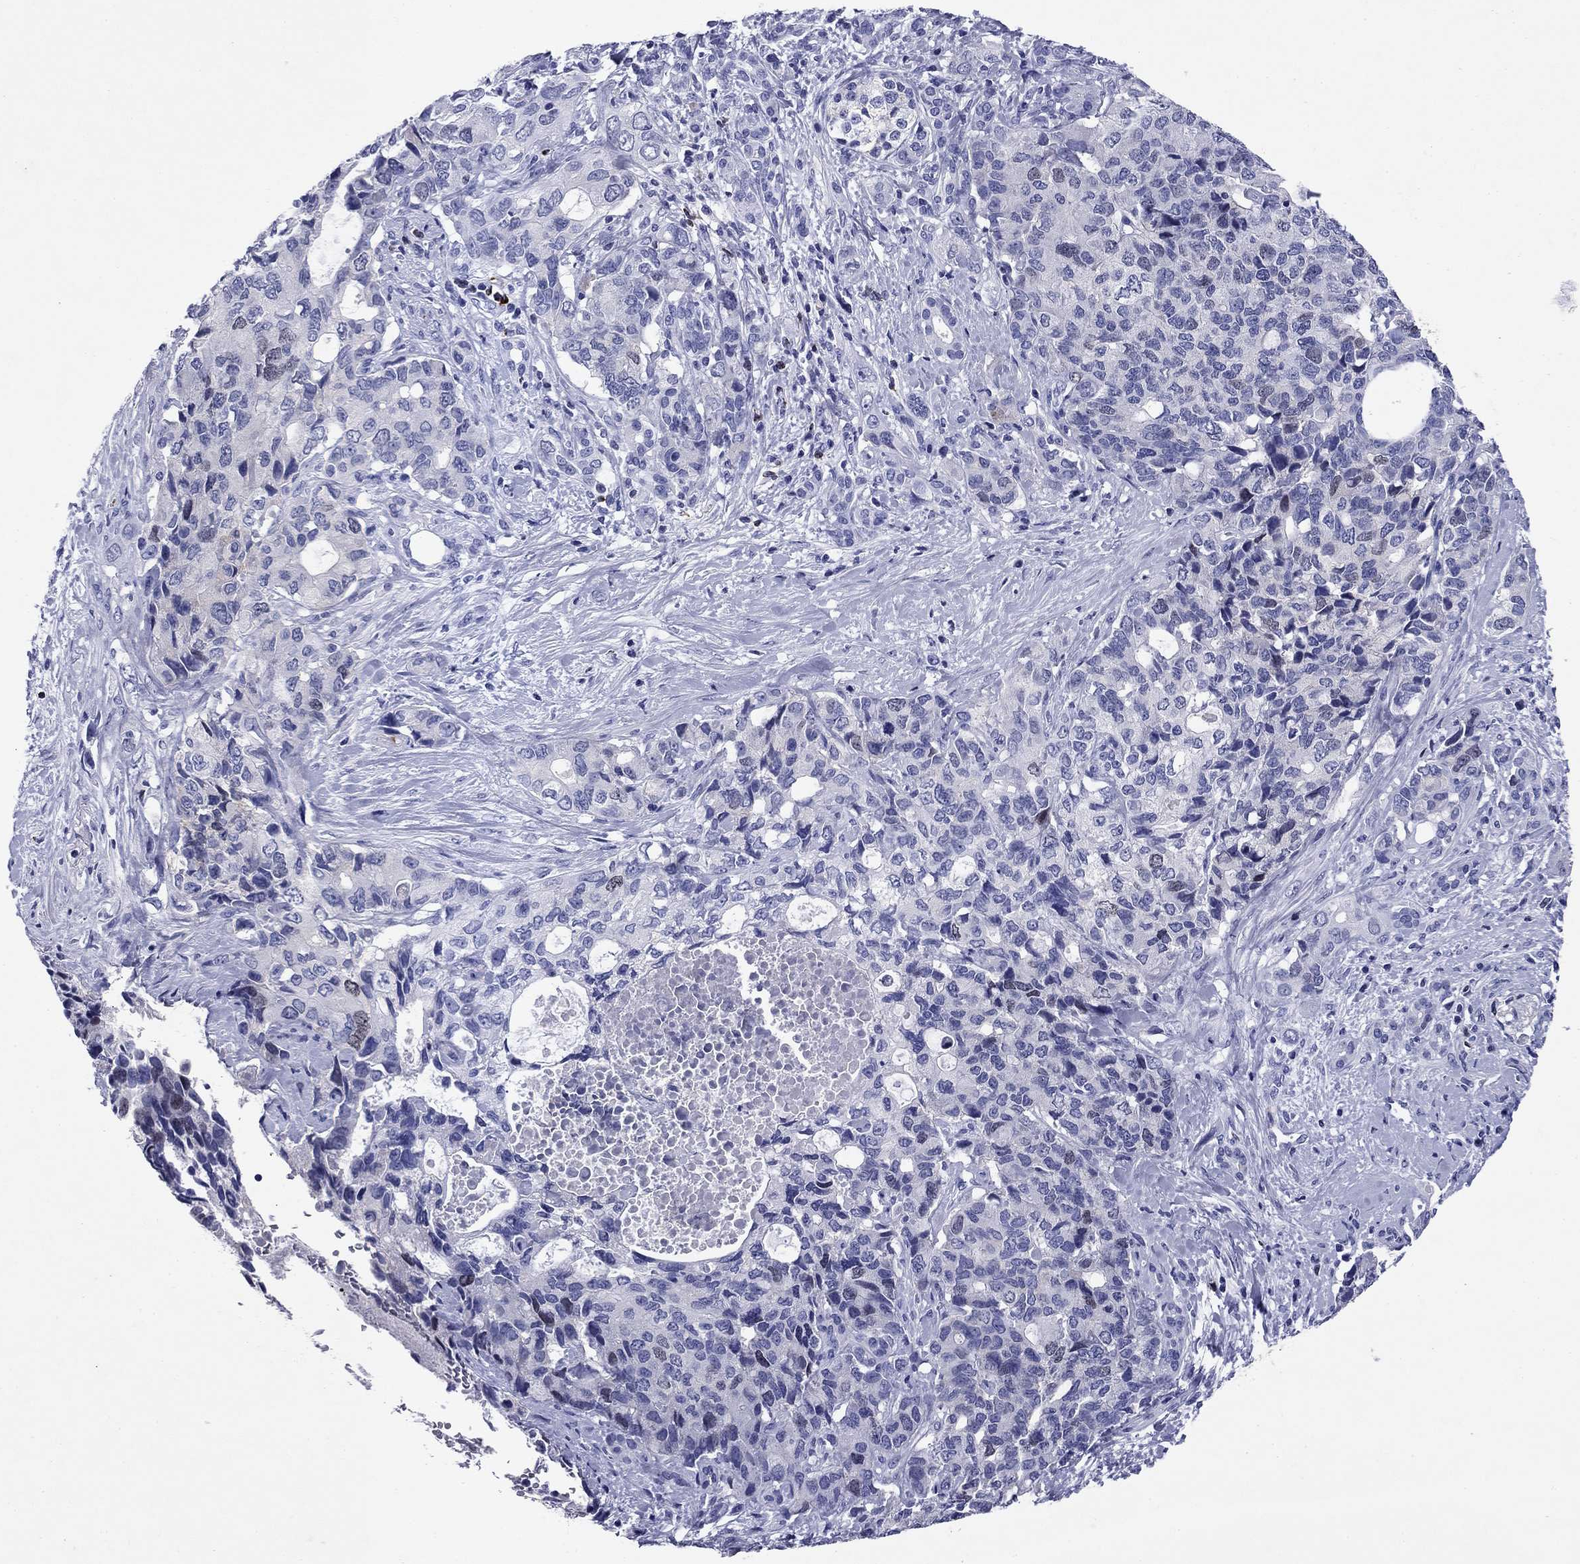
{"staining": {"intensity": "negative", "quantity": "none", "location": "none"}, "tissue": "pancreatic cancer", "cell_type": "Tumor cells", "image_type": "cancer", "snomed": [{"axis": "morphology", "description": "Adenocarcinoma, NOS"}, {"axis": "topography", "description": "Pancreas"}], "caption": "Tumor cells show no significant staining in pancreatic cancer.", "gene": "GZMK", "patient": {"sex": "female", "age": 56}}